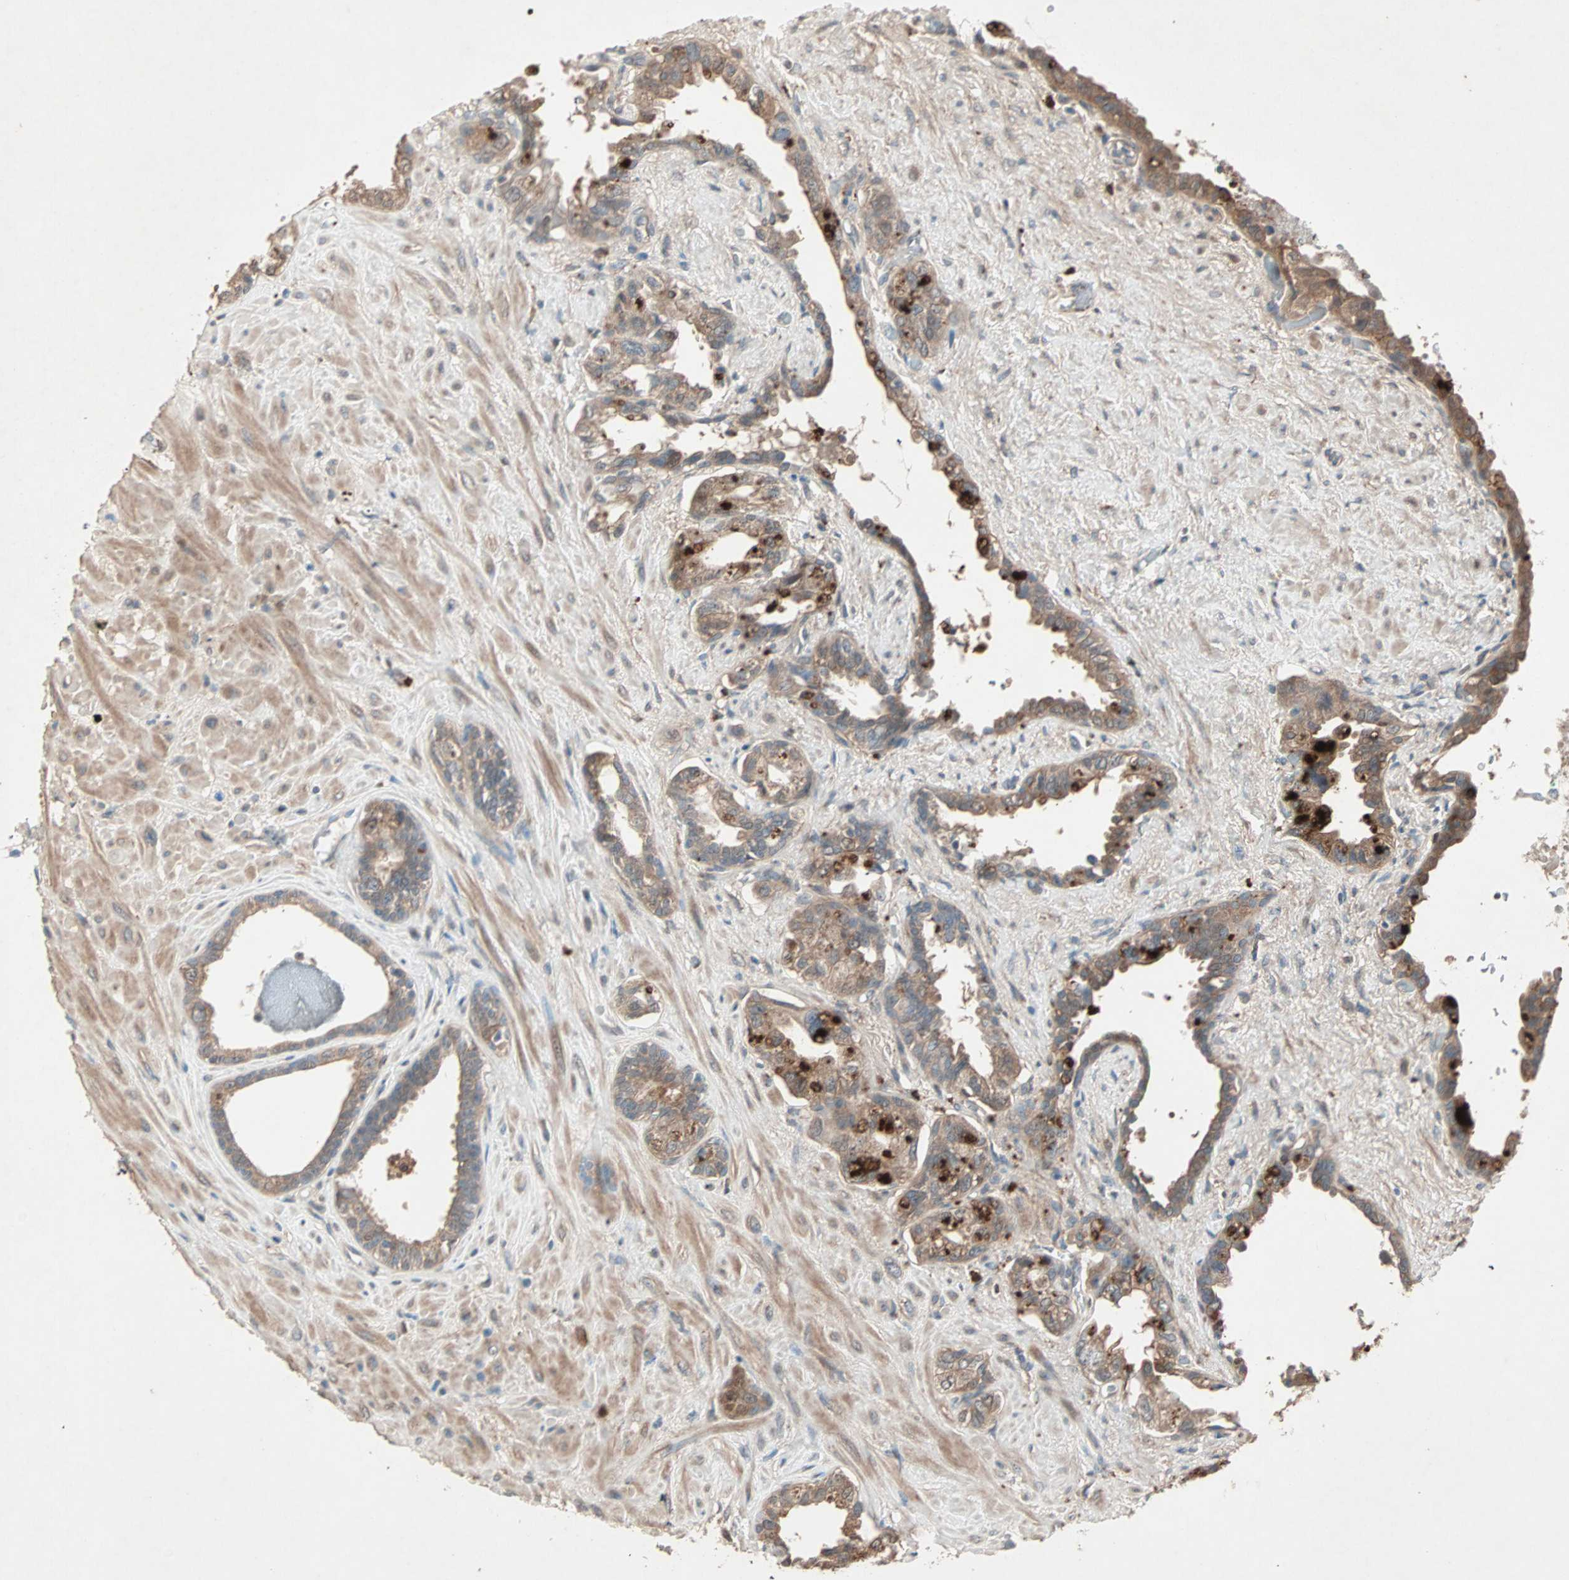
{"staining": {"intensity": "moderate", "quantity": ">75%", "location": "cytoplasmic/membranous"}, "tissue": "seminal vesicle", "cell_type": "Glandular cells", "image_type": "normal", "snomed": [{"axis": "morphology", "description": "Normal tissue, NOS"}, {"axis": "topography", "description": "Seminal veicle"}], "caption": "Glandular cells demonstrate moderate cytoplasmic/membranous expression in approximately >75% of cells in normal seminal vesicle.", "gene": "SDSL", "patient": {"sex": "male", "age": 61}}